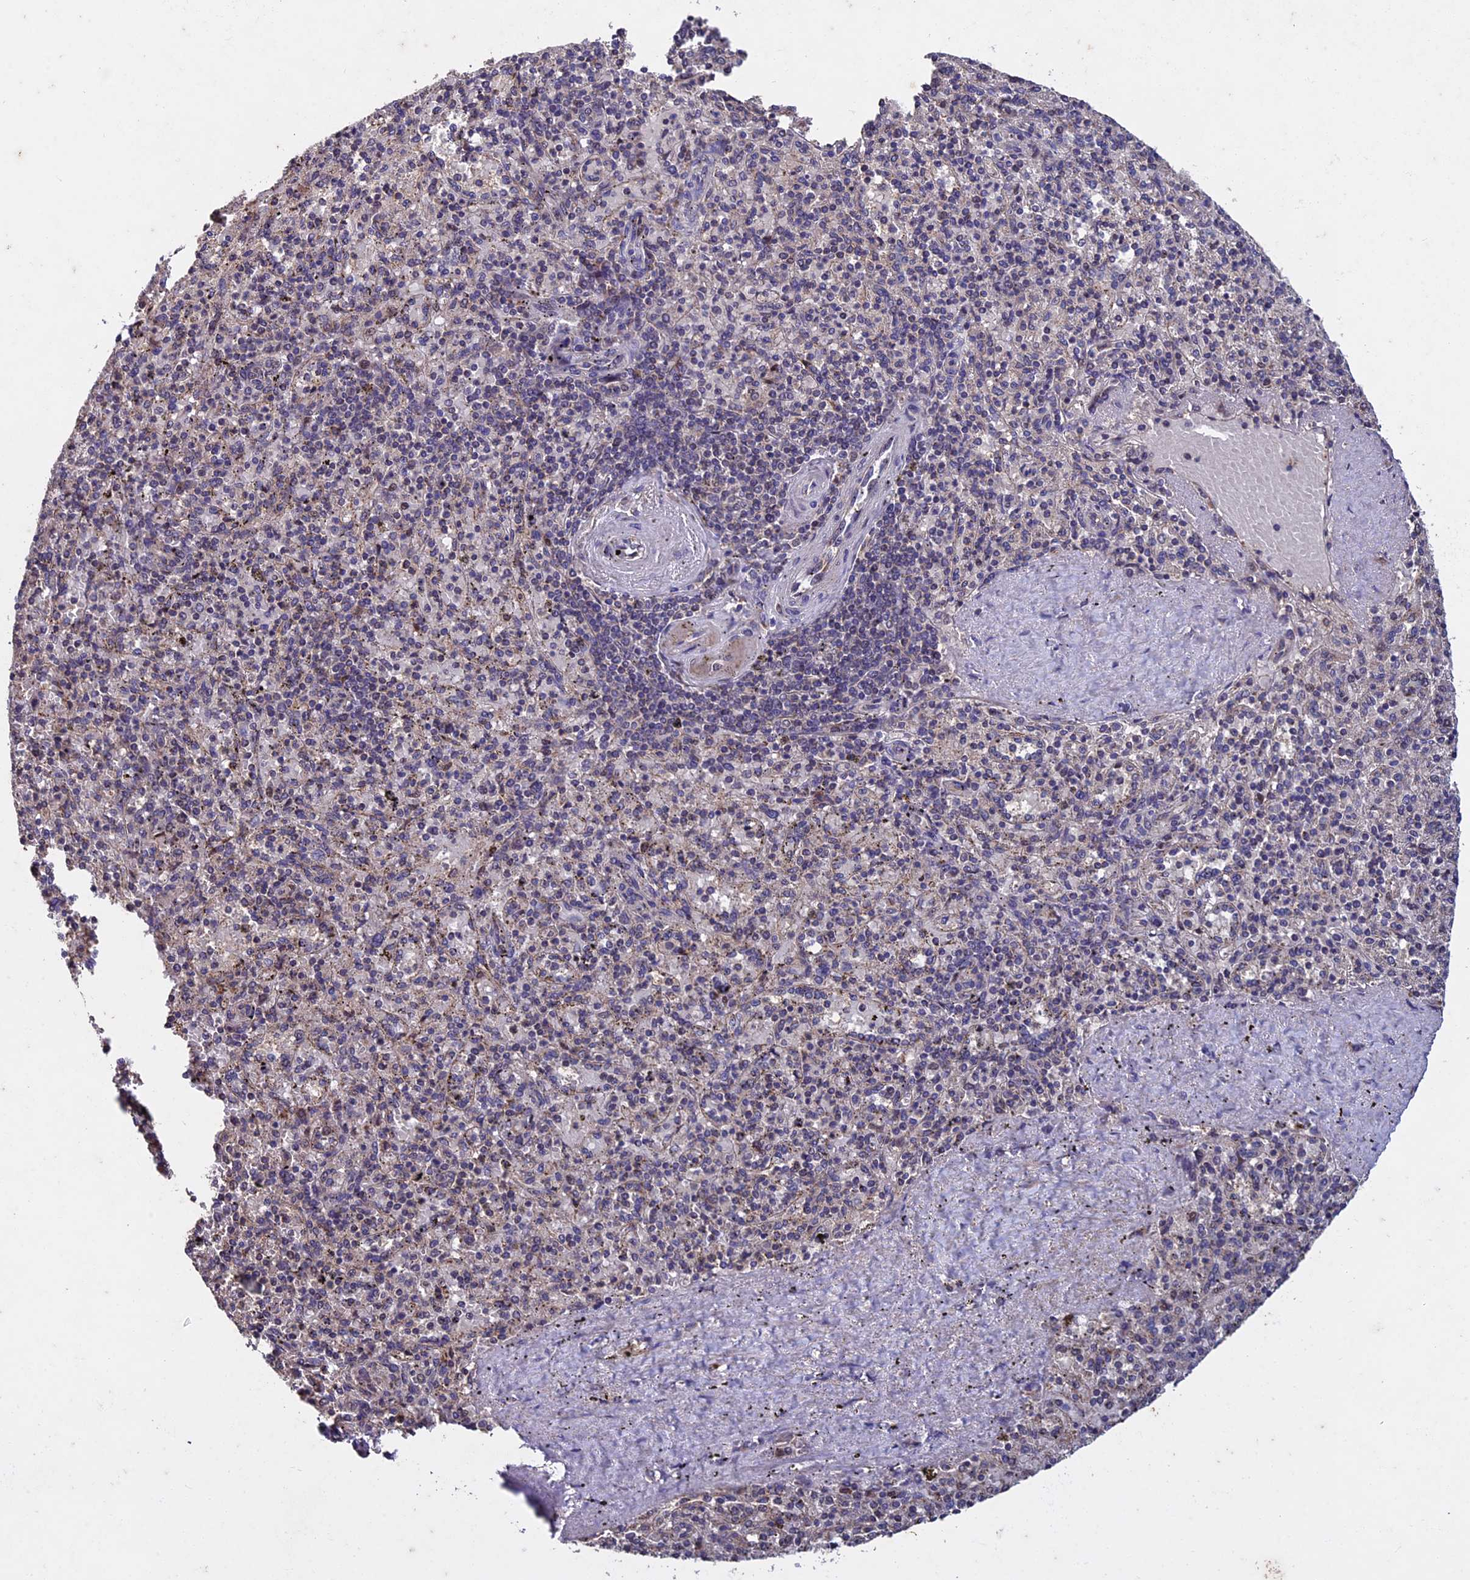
{"staining": {"intensity": "moderate", "quantity": "25%-75%", "location": "cytoplasmic/membranous"}, "tissue": "spleen", "cell_type": "Cells in red pulp", "image_type": "normal", "snomed": [{"axis": "morphology", "description": "Normal tissue, NOS"}, {"axis": "topography", "description": "Spleen"}], "caption": "About 25%-75% of cells in red pulp in normal spleen exhibit moderate cytoplasmic/membranous protein staining as visualized by brown immunohistochemical staining.", "gene": "RNF17", "patient": {"sex": "male", "age": 82}}